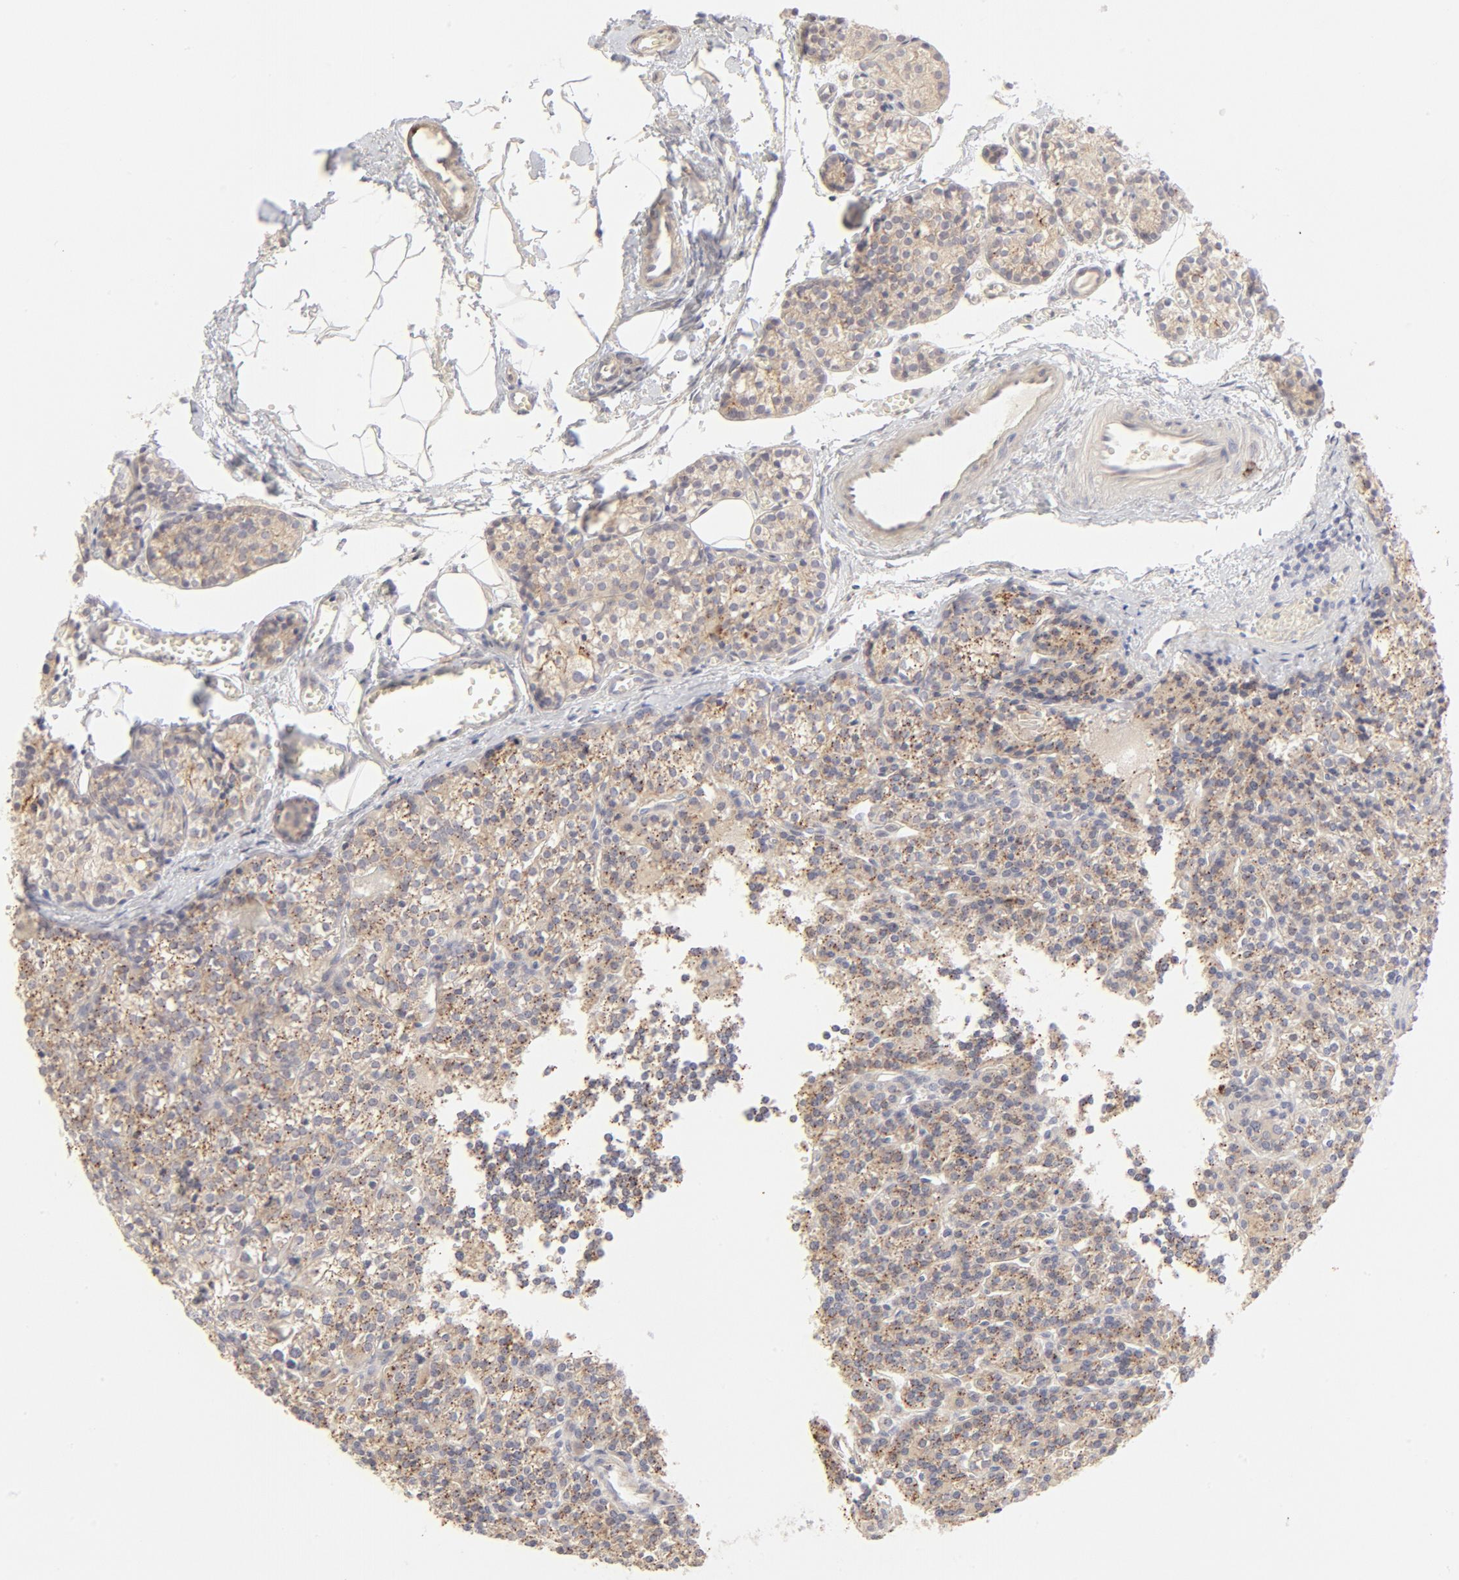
{"staining": {"intensity": "weak", "quantity": ">75%", "location": "cytoplasmic/membranous"}, "tissue": "parathyroid gland", "cell_type": "Glandular cells", "image_type": "normal", "snomed": [{"axis": "morphology", "description": "Normal tissue, NOS"}, {"axis": "topography", "description": "Parathyroid gland"}], "caption": "Human parathyroid gland stained with a brown dye exhibits weak cytoplasmic/membranous positive expression in about >75% of glandular cells.", "gene": "NKX2", "patient": {"sex": "female", "age": 50}}